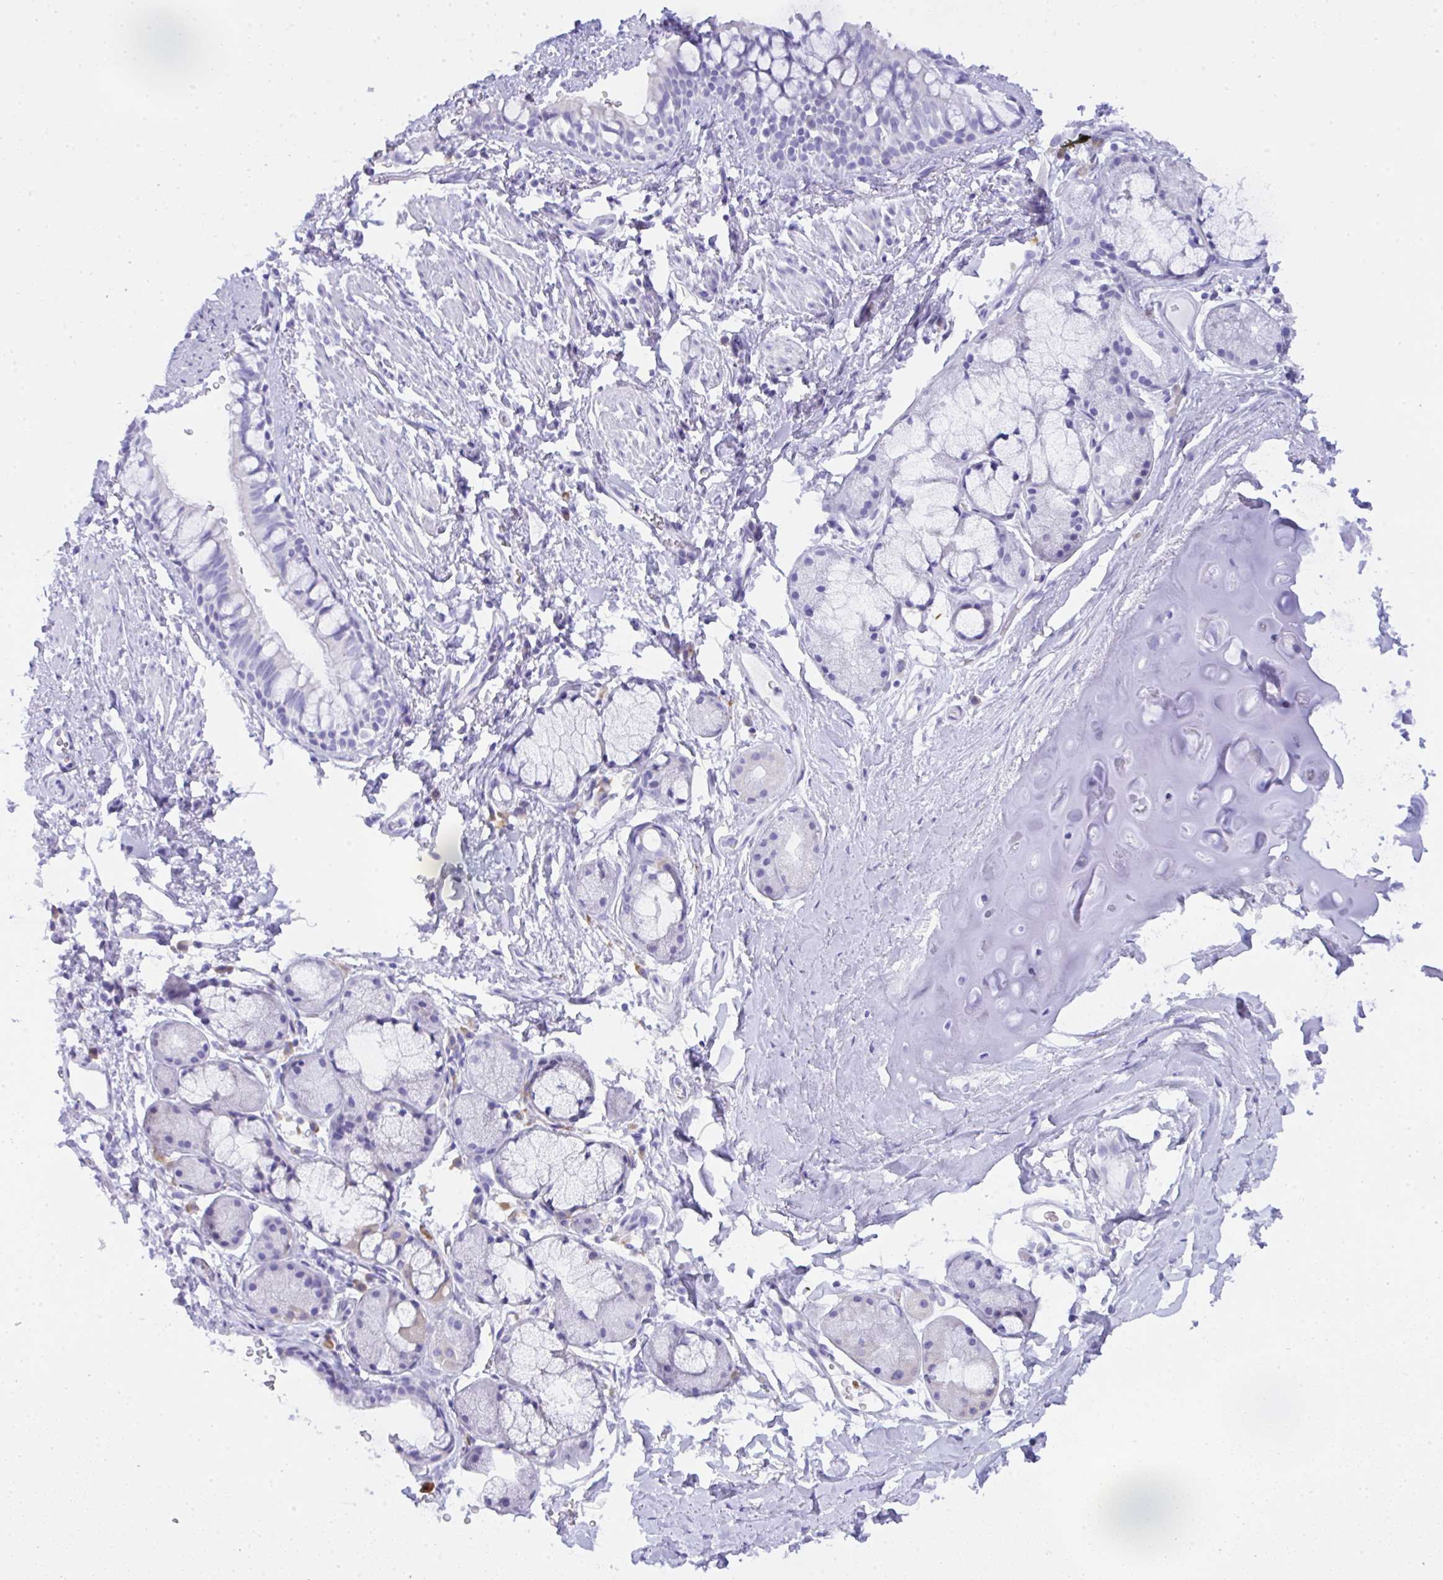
{"staining": {"intensity": "negative", "quantity": "none", "location": "none"}, "tissue": "bronchus", "cell_type": "Respiratory epithelial cells", "image_type": "normal", "snomed": [{"axis": "morphology", "description": "Normal tissue, NOS"}, {"axis": "topography", "description": "Lymph node"}, {"axis": "topography", "description": "Cartilage tissue"}, {"axis": "topography", "description": "Bronchus"}], "caption": "A photomicrograph of human bronchus is negative for staining in respiratory epithelial cells. (Stains: DAB IHC with hematoxylin counter stain, Microscopy: brightfield microscopy at high magnification).", "gene": "SEL1L2", "patient": {"sex": "female", "age": 70}}